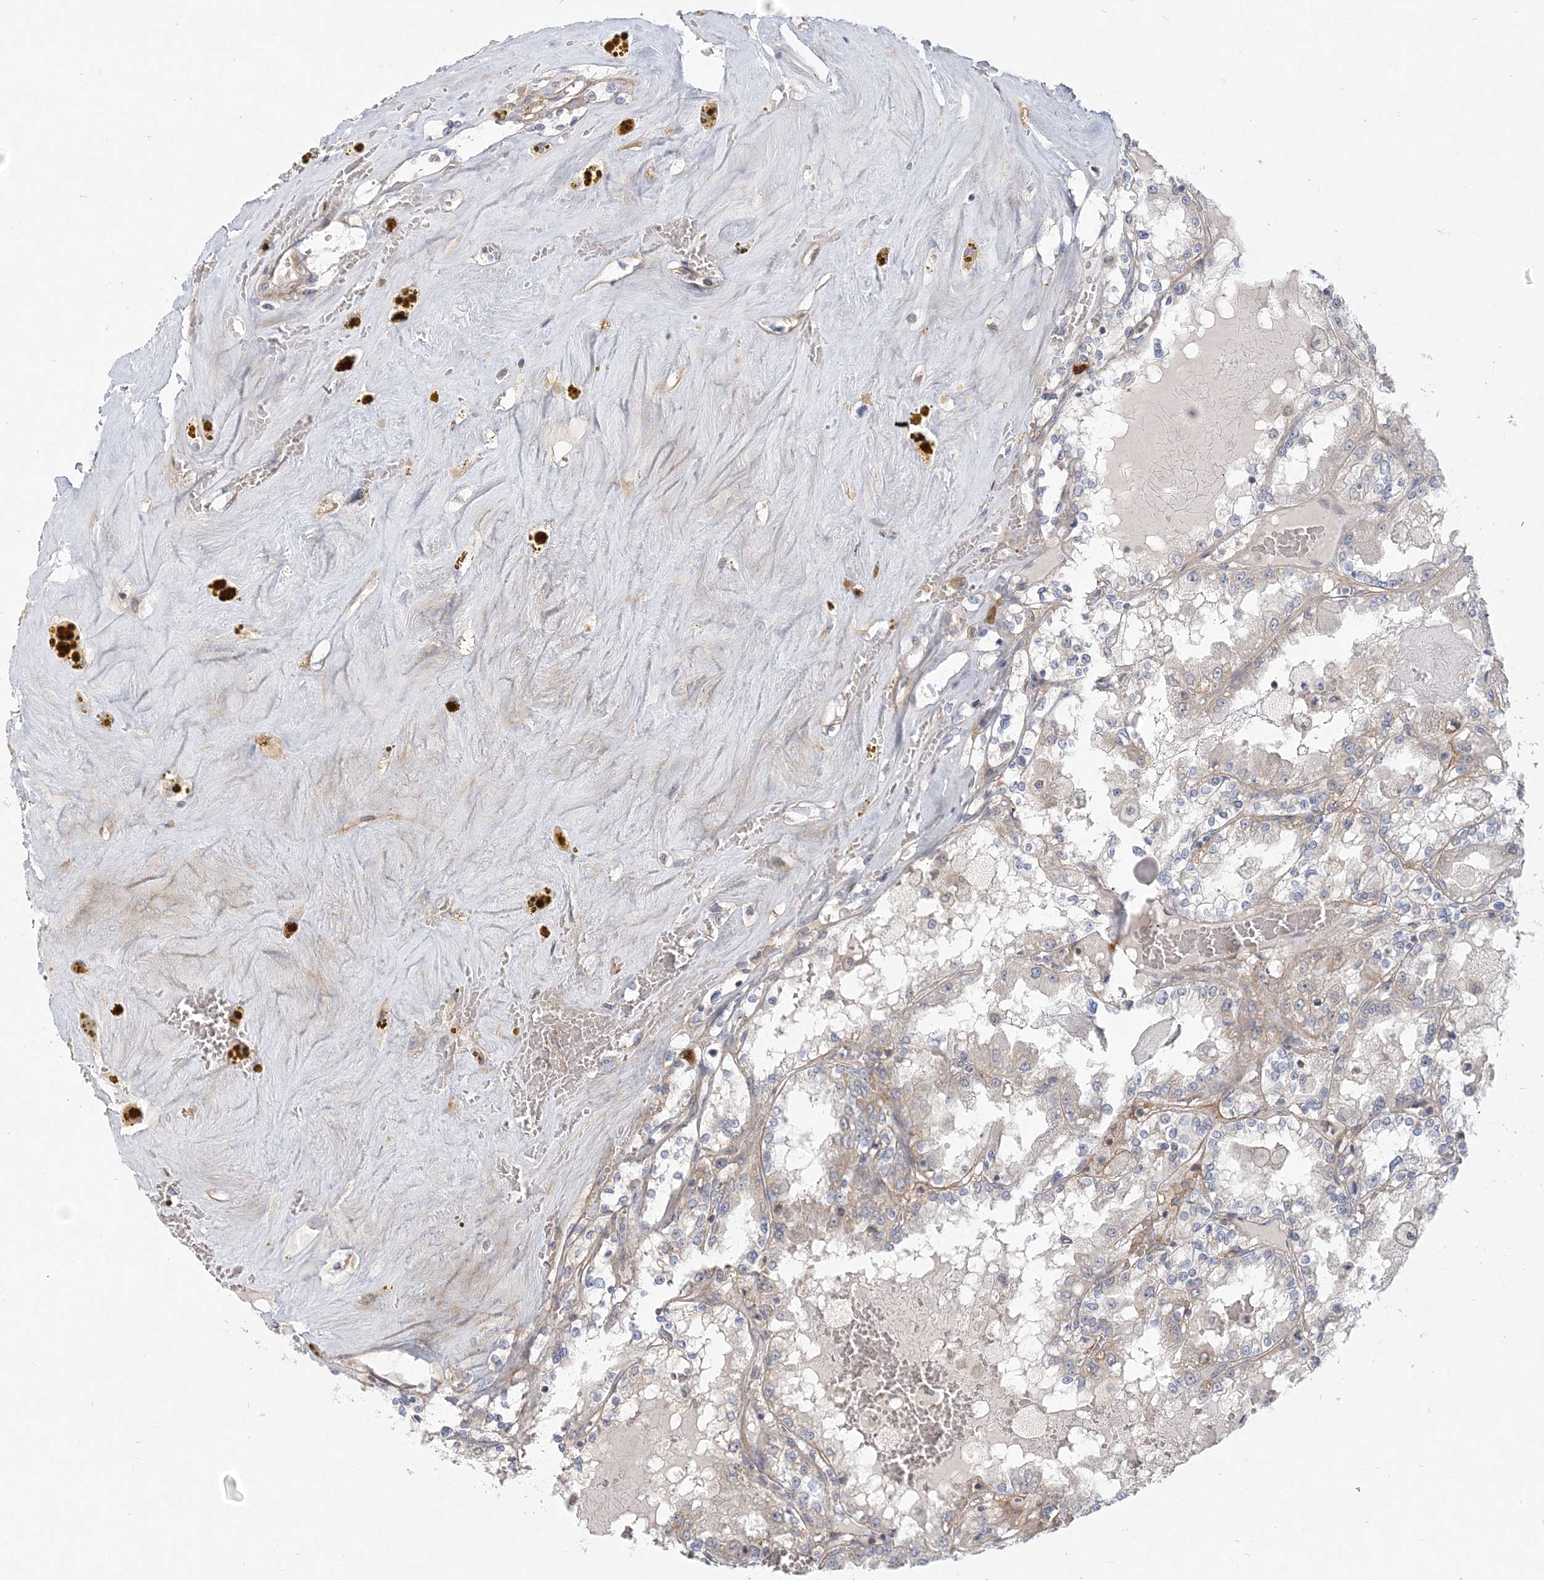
{"staining": {"intensity": "negative", "quantity": "none", "location": "none"}, "tissue": "renal cancer", "cell_type": "Tumor cells", "image_type": "cancer", "snomed": [{"axis": "morphology", "description": "Adenocarcinoma, NOS"}, {"axis": "topography", "description": "Kidney"}], "caption": "Protein analysis of adenocarcinoma (renal) displays no significant staining in tumor cells.", "gene": "GMPPA", "patient": {"sex": "female", "age": 56}}